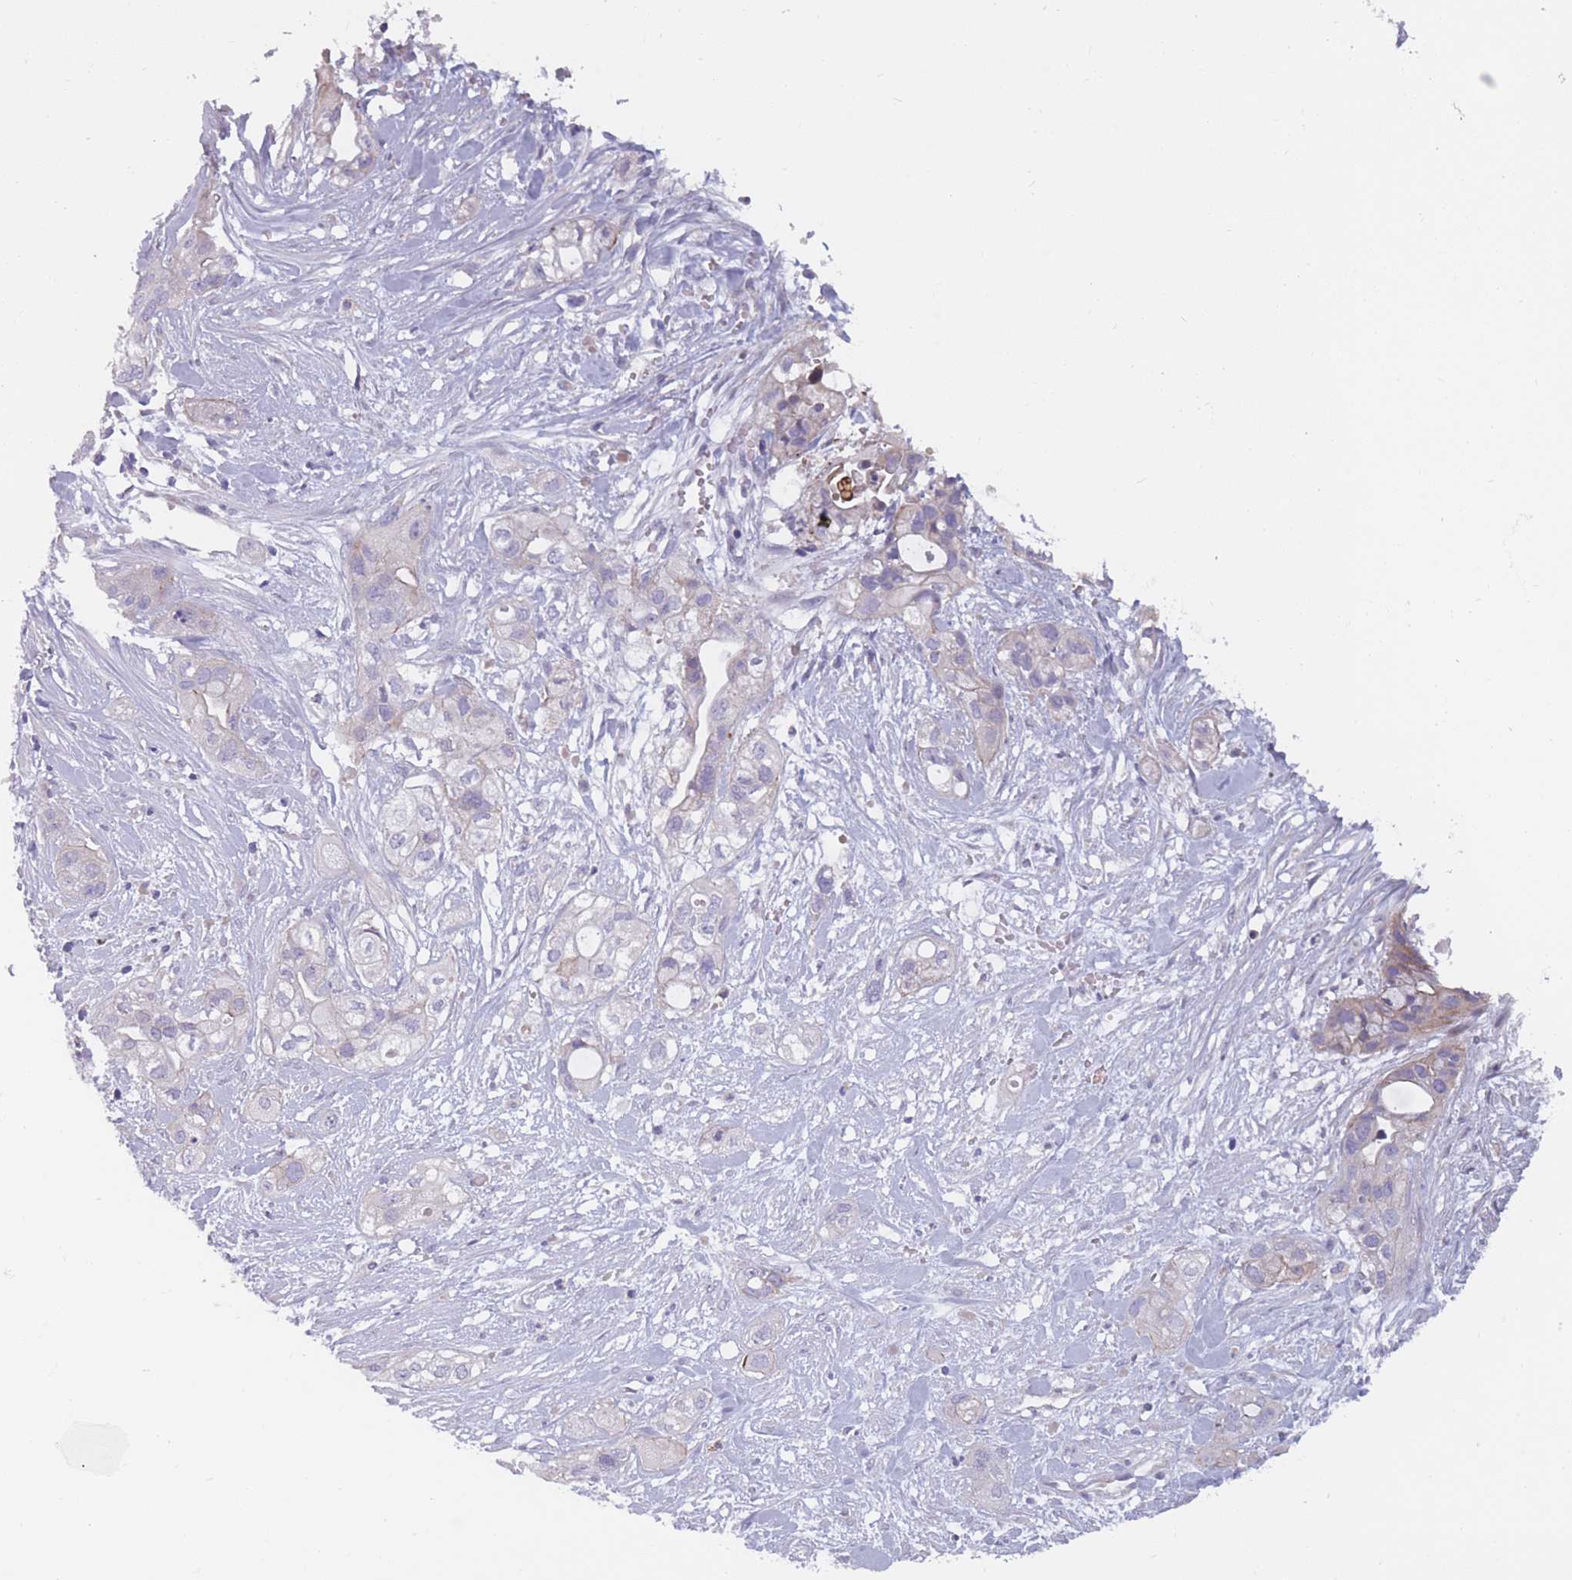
{"staining": {"intensity": "negative", "quantity": "none", "location": "none"}, "tissue": "pancreatic cancer", "cell_type": "Tumor cells", "image_type": "cancer", "snomed": [{"axis": "morphology", "description": "Adenocarcinoma, NOS"}, {"axis": "topography", "description": "Pancreas"}], "caption": "Protein analysis of pancreatic cancer demonstrates no significant staining in tumor cells. Brightfield microscopy of immunohistochemistry stained with DAB (brown) and hematoxylin (blue), captured at high magnification.", "gene": "FAM83F", "patient": {"sex": "male", "age": 44}}